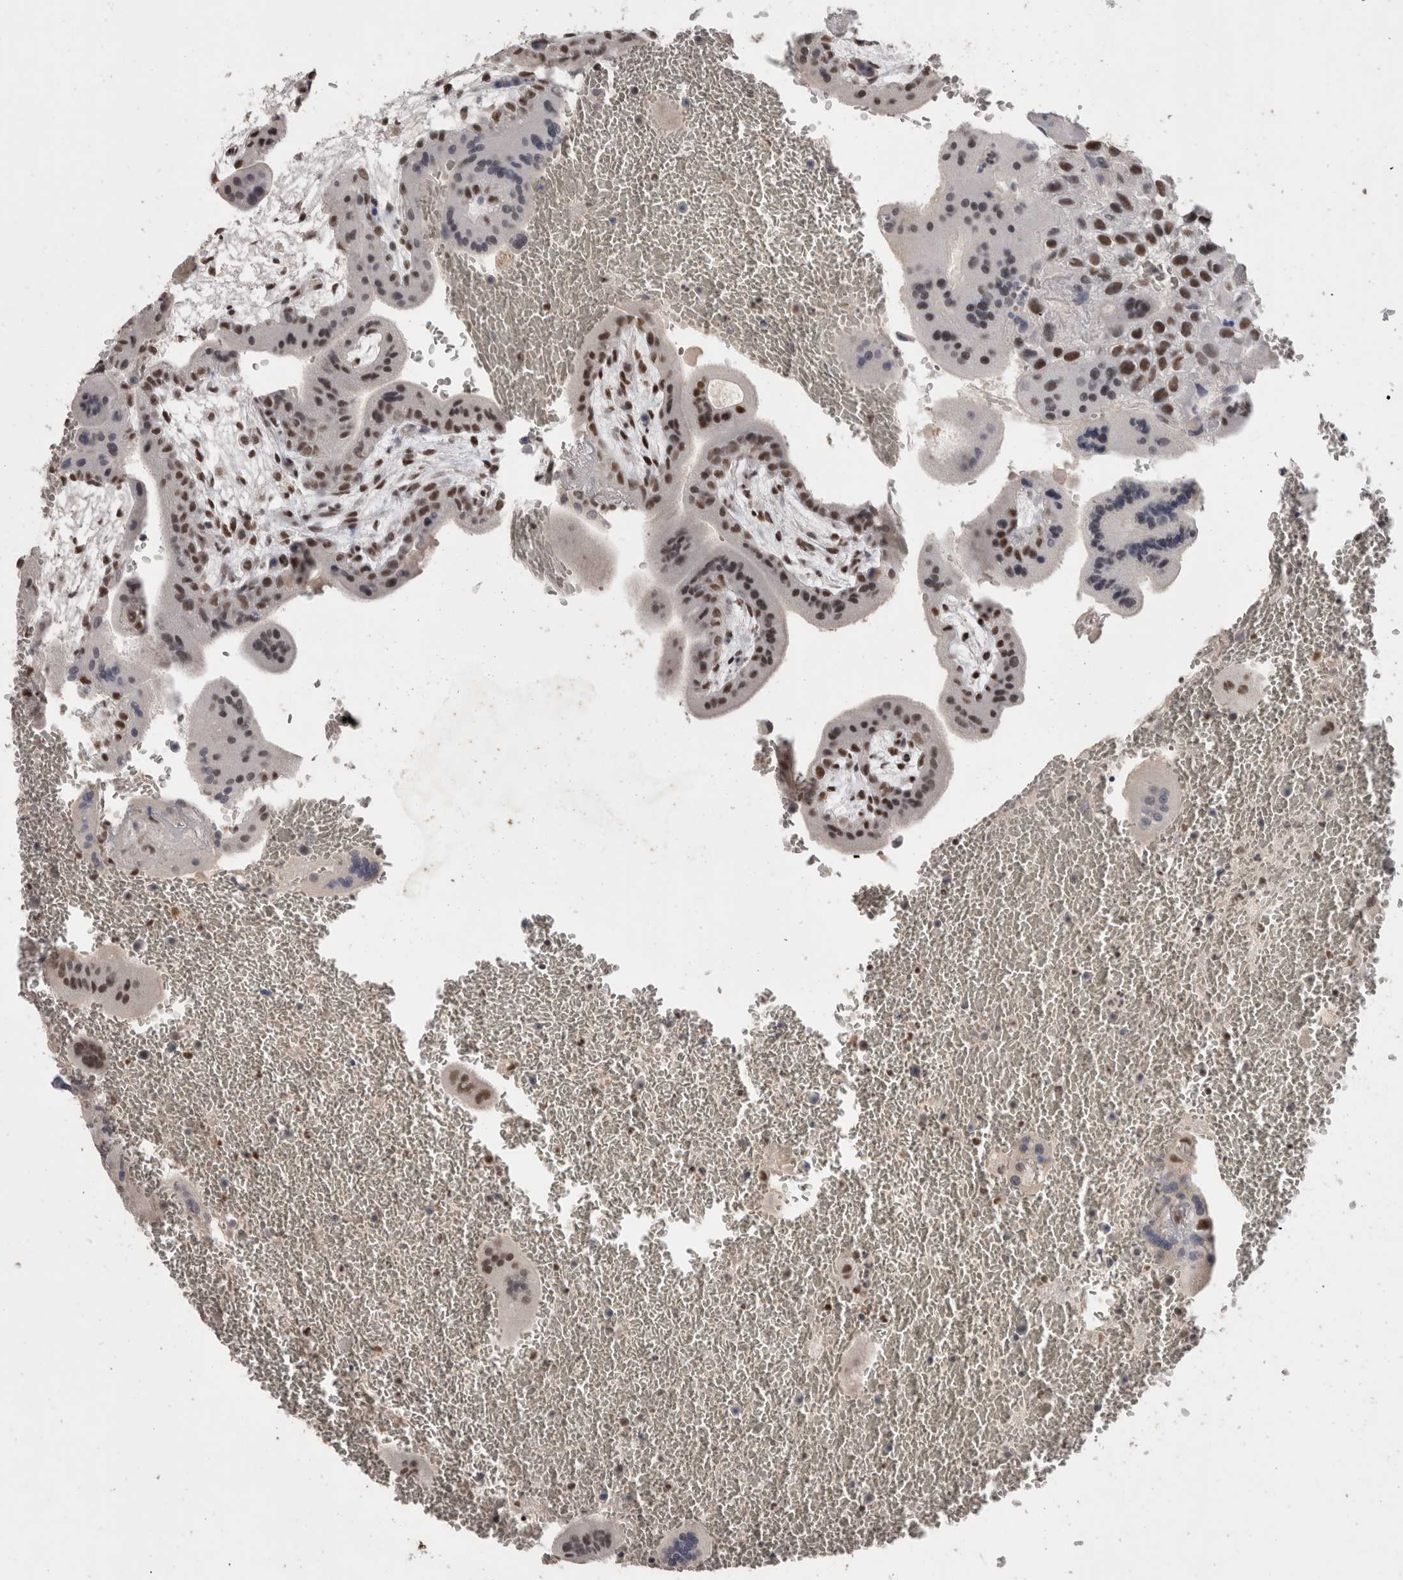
{"staining": {"intensity": "moderate", "quantity": ">75%", "location": "nuclear"}, "tissue": "placenta", "cell_type": "Trophoblastic cells", "image_type": "normal", "snomed": [{"axis": "morphology", "description": "Normal tissue, NOS"}, {"axis": "topography", "description": "Placenta"}], "caption": "Immunohistochemistry (IHC) of normal human placenta exhibits medium levels of moderate nuclear staining in approximately >75% of trophoblastic cells.", "gene": "DDX17", "patient": {"sex": "female", "age": 35}}